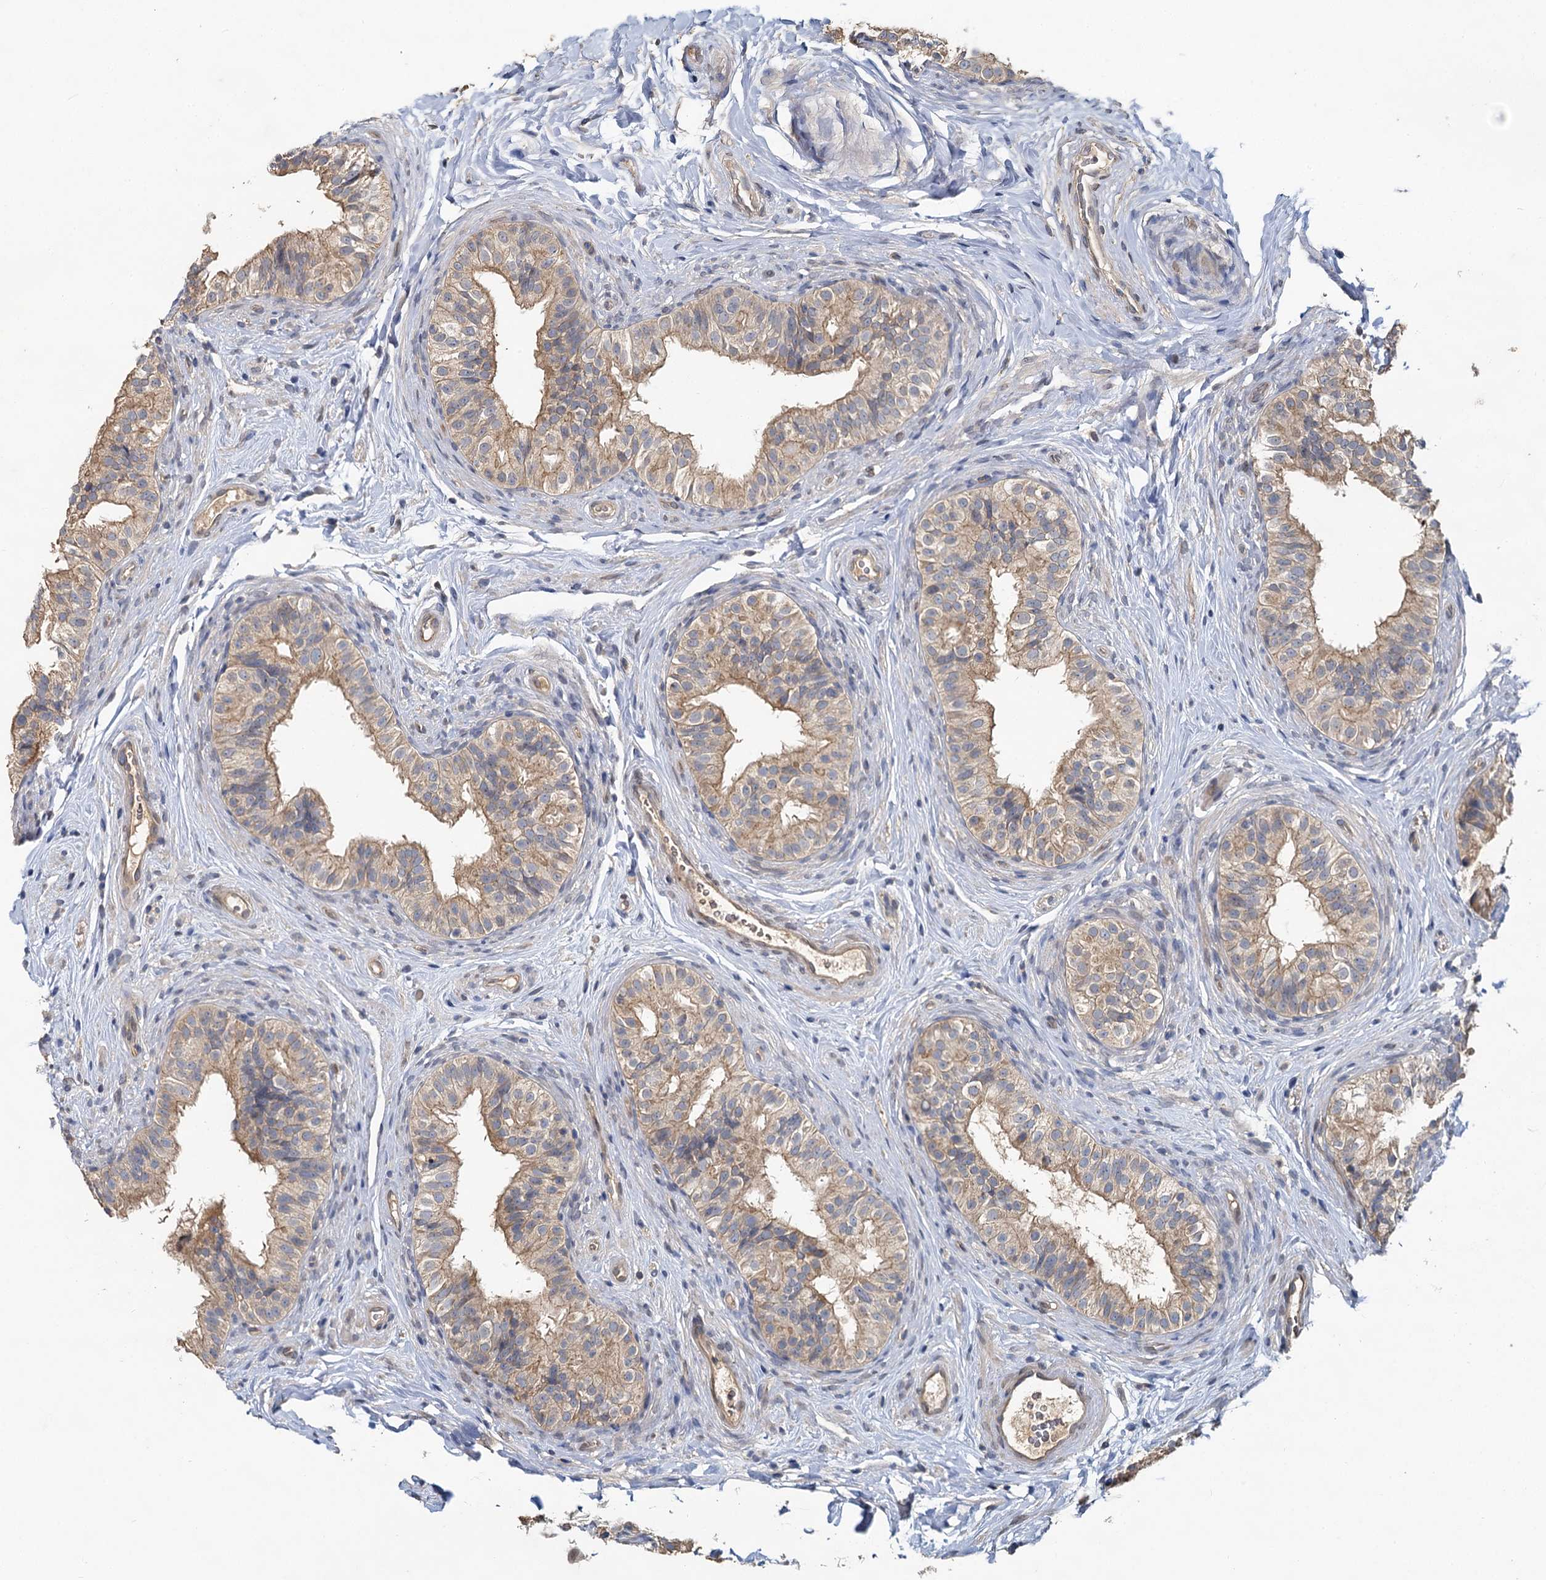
{"staining": {"intensity": "weak", "quantity": "25%-75%", "location": "cytoplasmic/membranous"}, "tissue": "epididymis", "cell_type": "Glandular cells", "image_type": "normal", "snomed": [{"axis": "morphology", "description": "Normal tissue, NOS"}, {"axis": "topography", "description": "Epididymis"}], "caption": "Glandular cells show low levels of weak cytoplasmic/membranous positivity in about 25%-75% of cells in benign epididymis.", "gene": "ZNF324", "patient": {"sex": "male", "age": 49}}